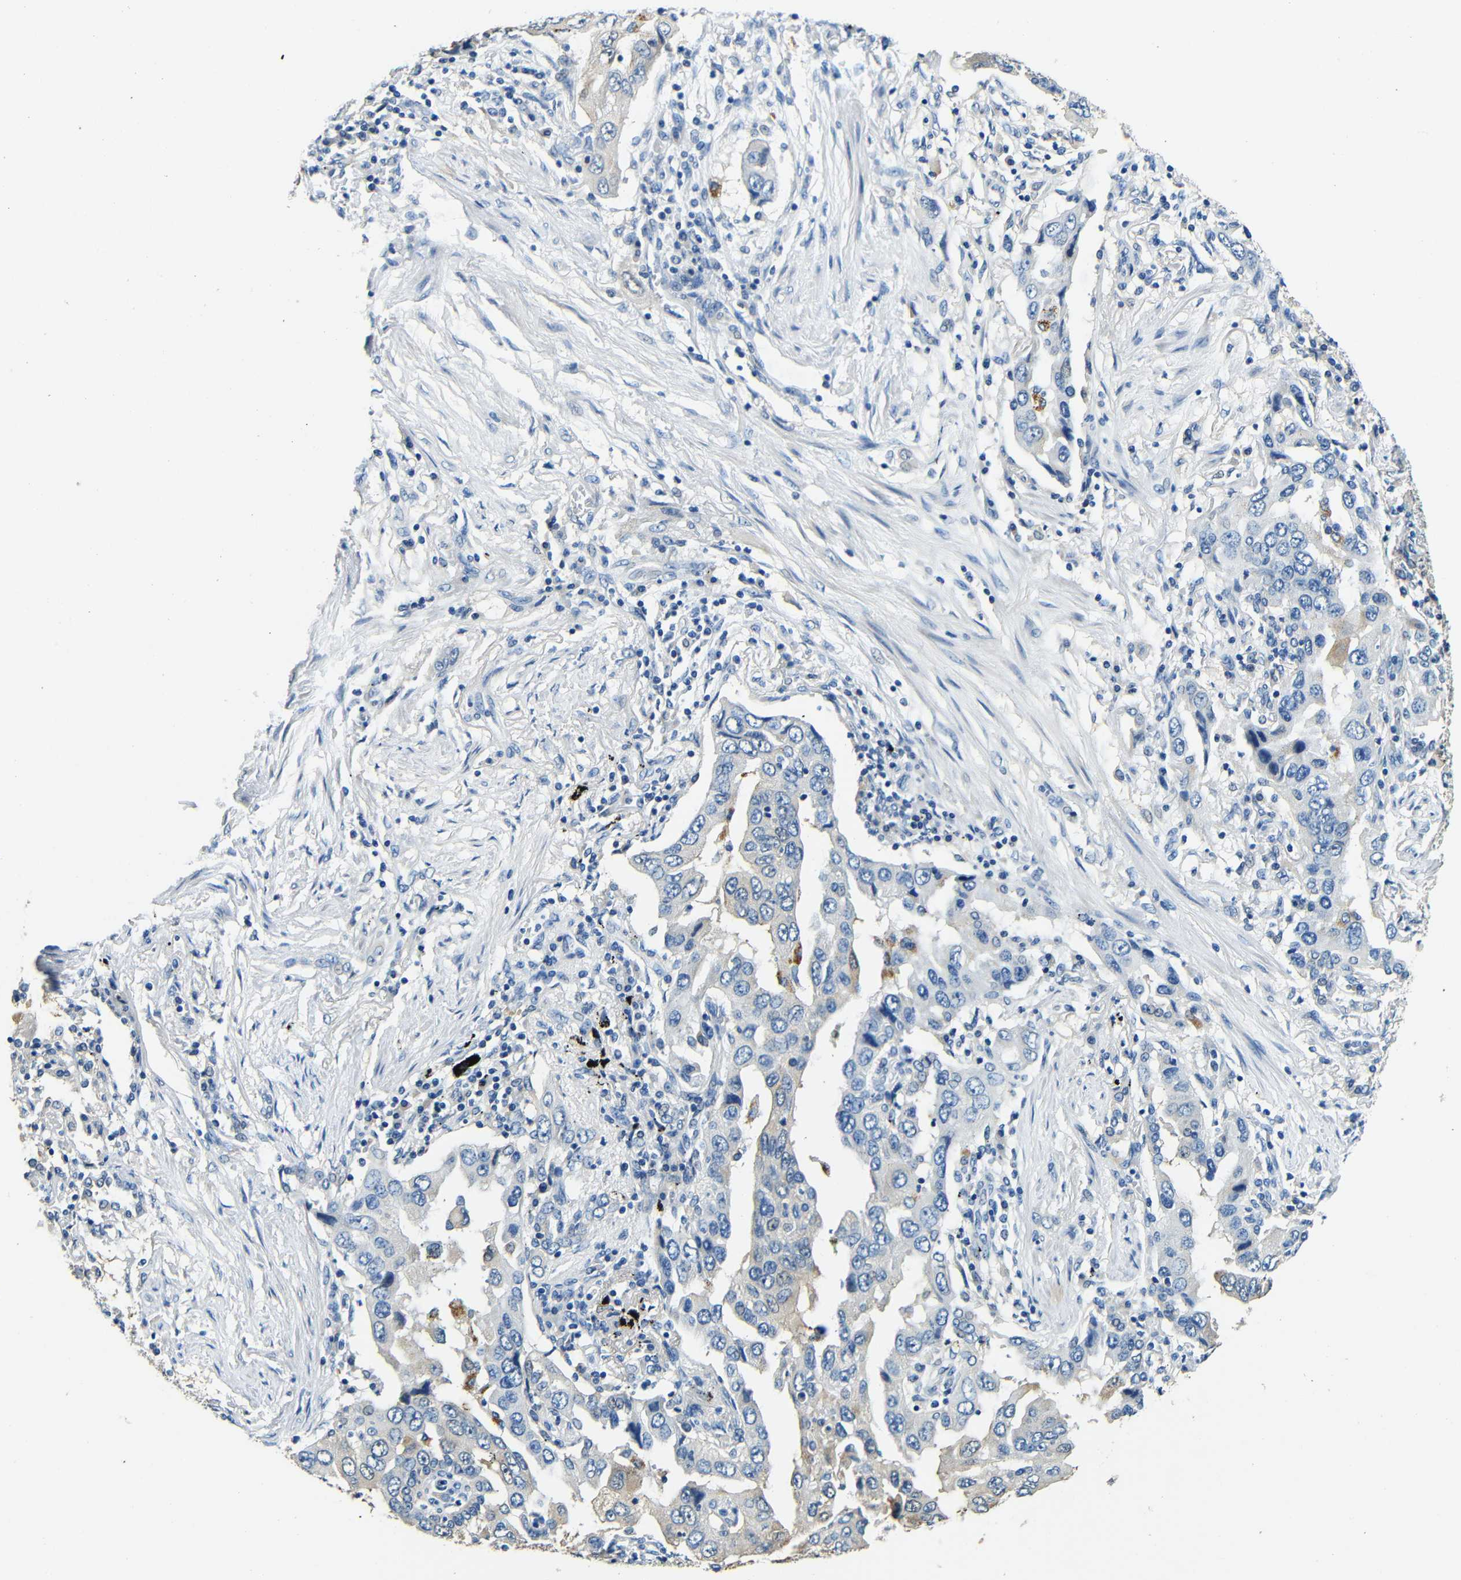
{"staining": {"intensity": "negative", "quantity": "none", "location": "none"}, "tissue": "lung cancer", "cell_type": "Tumor cells", "image_type": "cancer", "snomed": [{"axis": "morphology", "description": "Adenocarcinoma, NOS"}, {"axis": "topography", "description": "Lung"}], "caption": "Tumor cells show no significant protein positivity in lung adenocarcinoma.", "gene": "FMO5", "patient": {"sex": "female", "age": 65}}